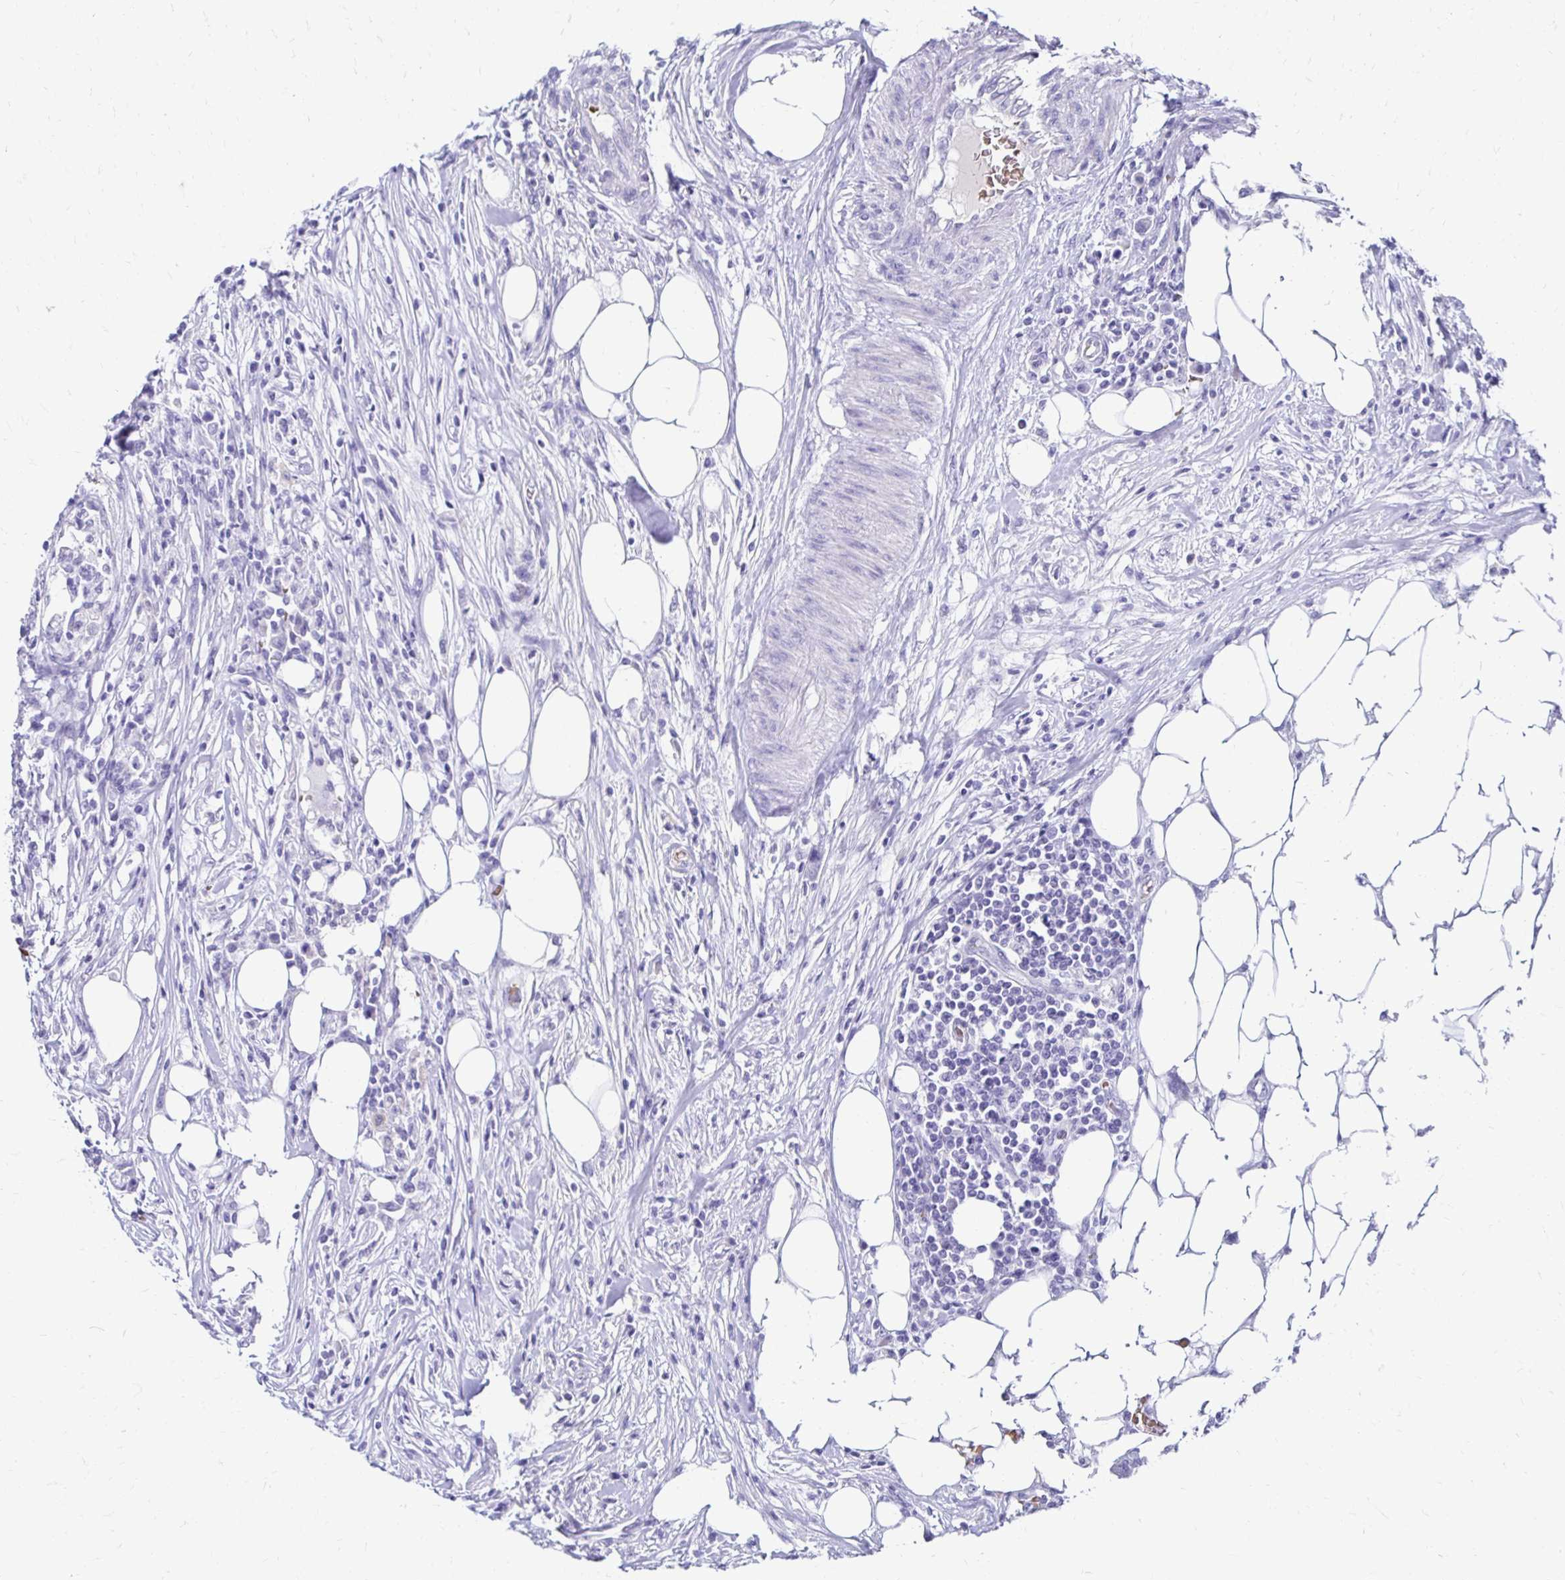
{"staining": {"intensity": "negative", "quantity": "none", "location": "none"}, "tissue": "colorectal cancer", "cell_type": "Tumor cells", "image_type": "cancer", "snomed": [{"axis": "morphology", "description": "Adenocarcinoma, NOS"}, {"axis": "topography", "description": "Colon"}], "caption": "Protein analysis of colorectal adenocarcinoma demonstrates no significant staining in tumor cells. (DAB (3,3'-diaminobenzidine) IHC, high magnification).", "gene": "RHBDL3", "patient": {"sex": "male", "age": 71}}